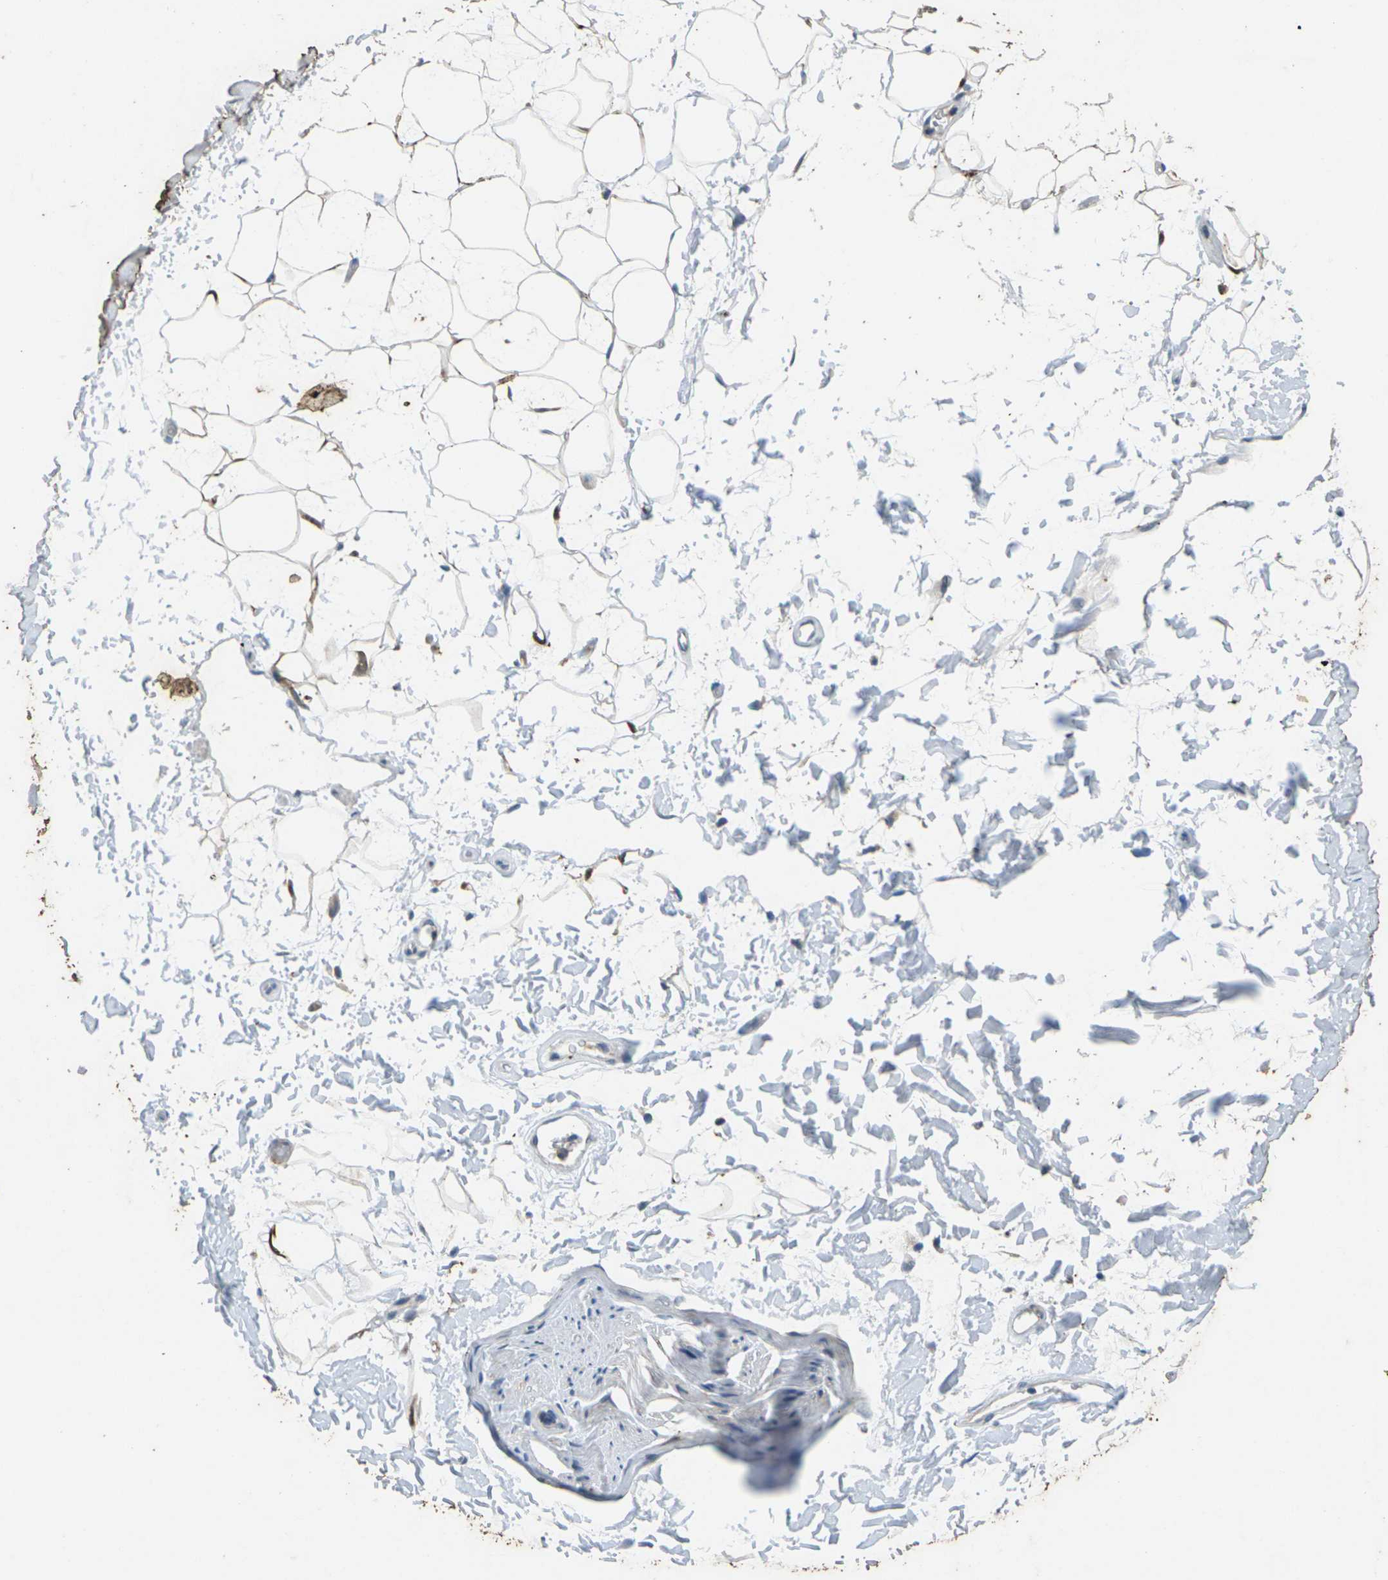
{"staining": {"intensity": "weak", "quantity": ">75%", "location": "cytoplasmic/membranous"}, "tissue": "adipose tissue", "cell_type": "Adipocytes", "image_type": "normal", "snomed": [{"axis": "morphology", "description": "Normal tissue, NOS"}, {"axis": "topography", "description": "Soft tissue"}], "caption": "An IHC histopathology image of benign tissue is shown. Protein staining in brown labels weak cytoplasmic/membranous positivity in adipose tissue within adipocytes. The protein of interest is shown in brown color, while the nuclei are stained blue.", "gene": "SIGLEC14", "patient": {"sex": "male", "age": 72}}